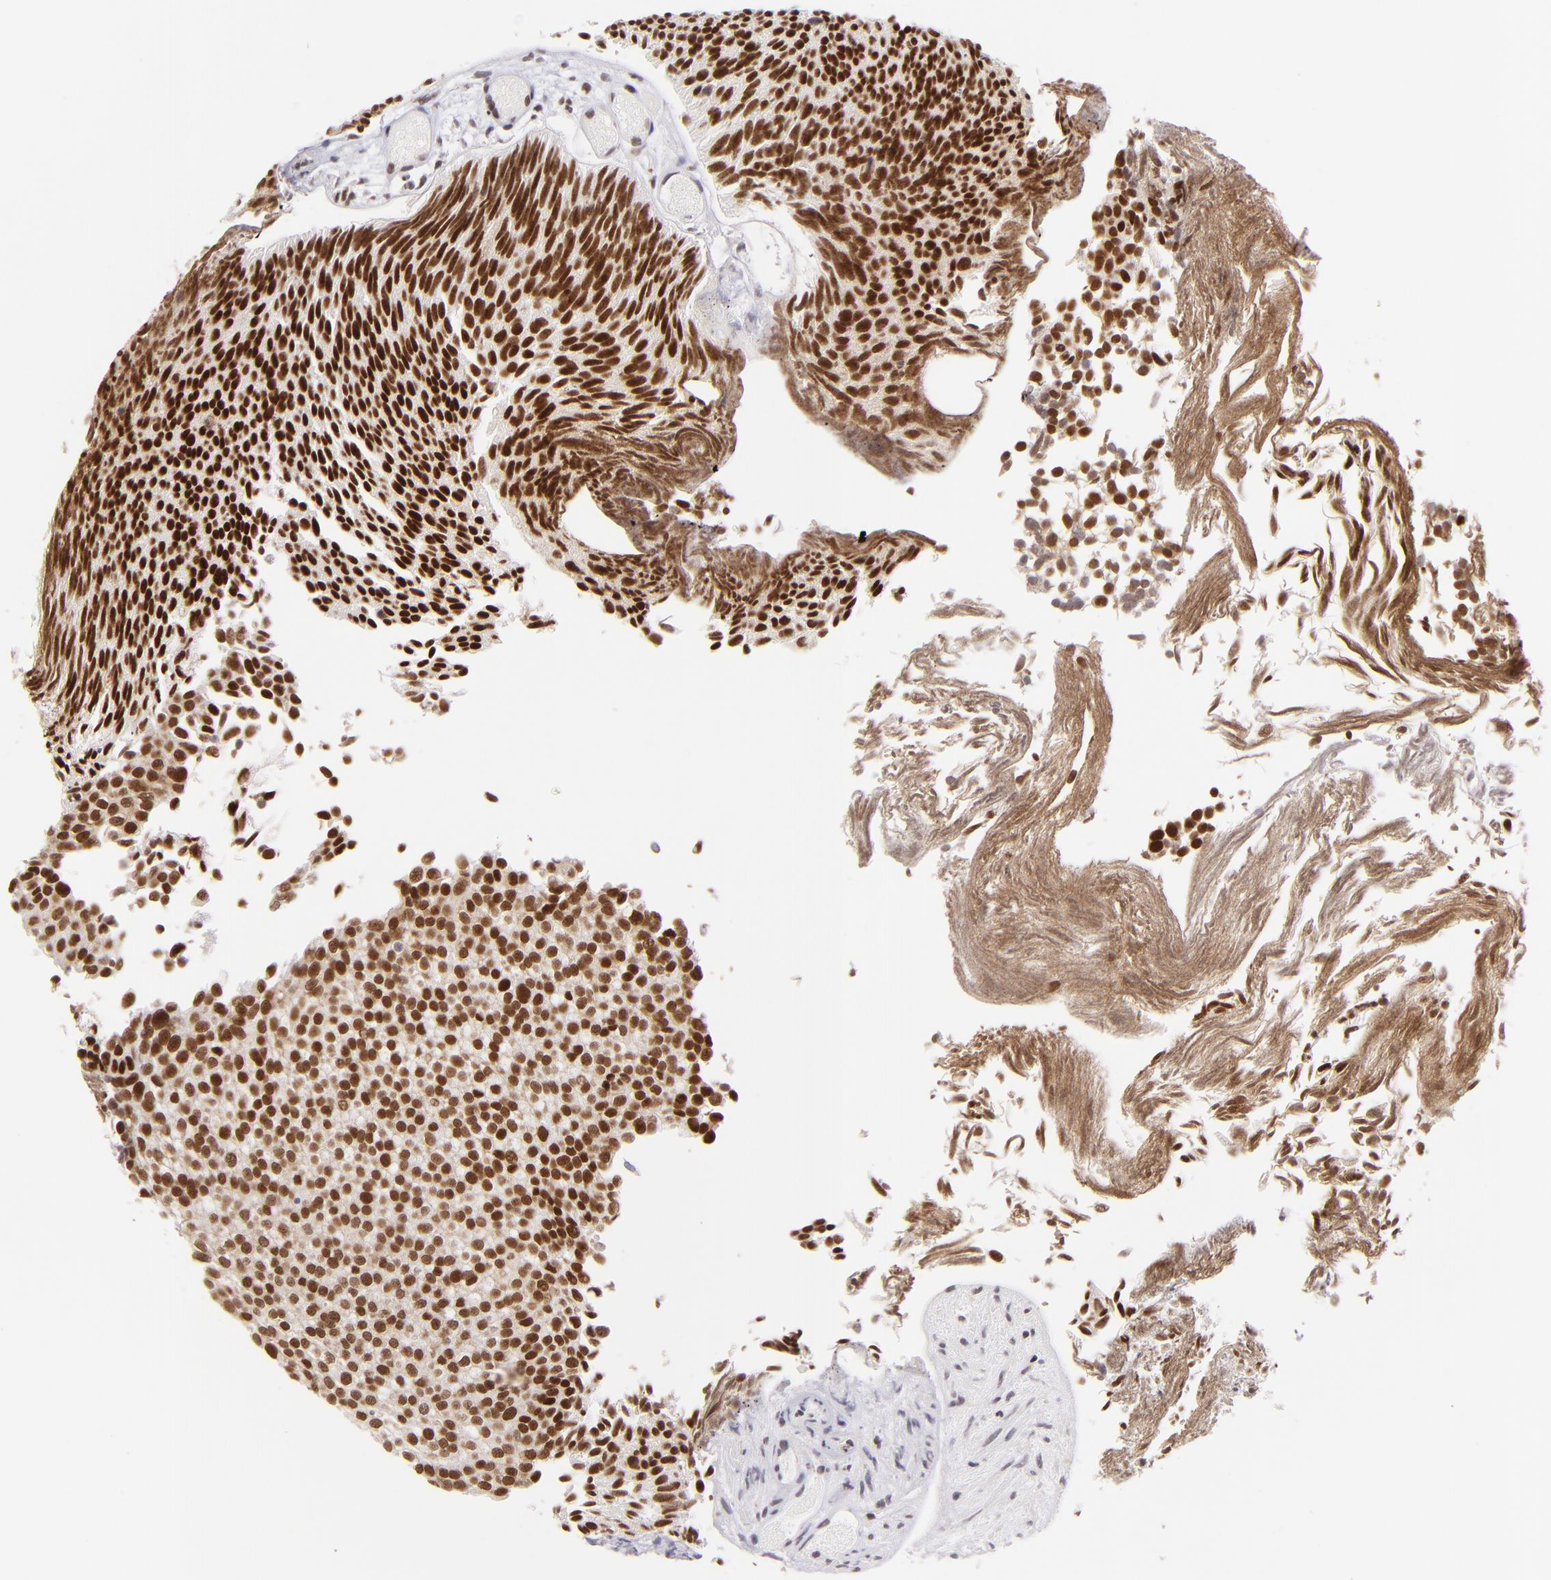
{"staining": {"intensity": "strong", "quantity": ">75%", "location": "nuclear"}, "tissue": "urothelial cancer", "cell_type": "Tumor cells", "image_type": "cancer", "snomed": [{"axis": "morphology", "description": "Urothelial carcinoma, Low grade"}, {"axis": "topography", "description": "Urinary bladder"}], "caption": "Immunohistochemical staining of human urothelial cancer exhibits strong nuclear protein positivity in approximately >75% of tumor cells.", "gene": "POU2F1", "patient": {"sex": "male", "age": 84}}